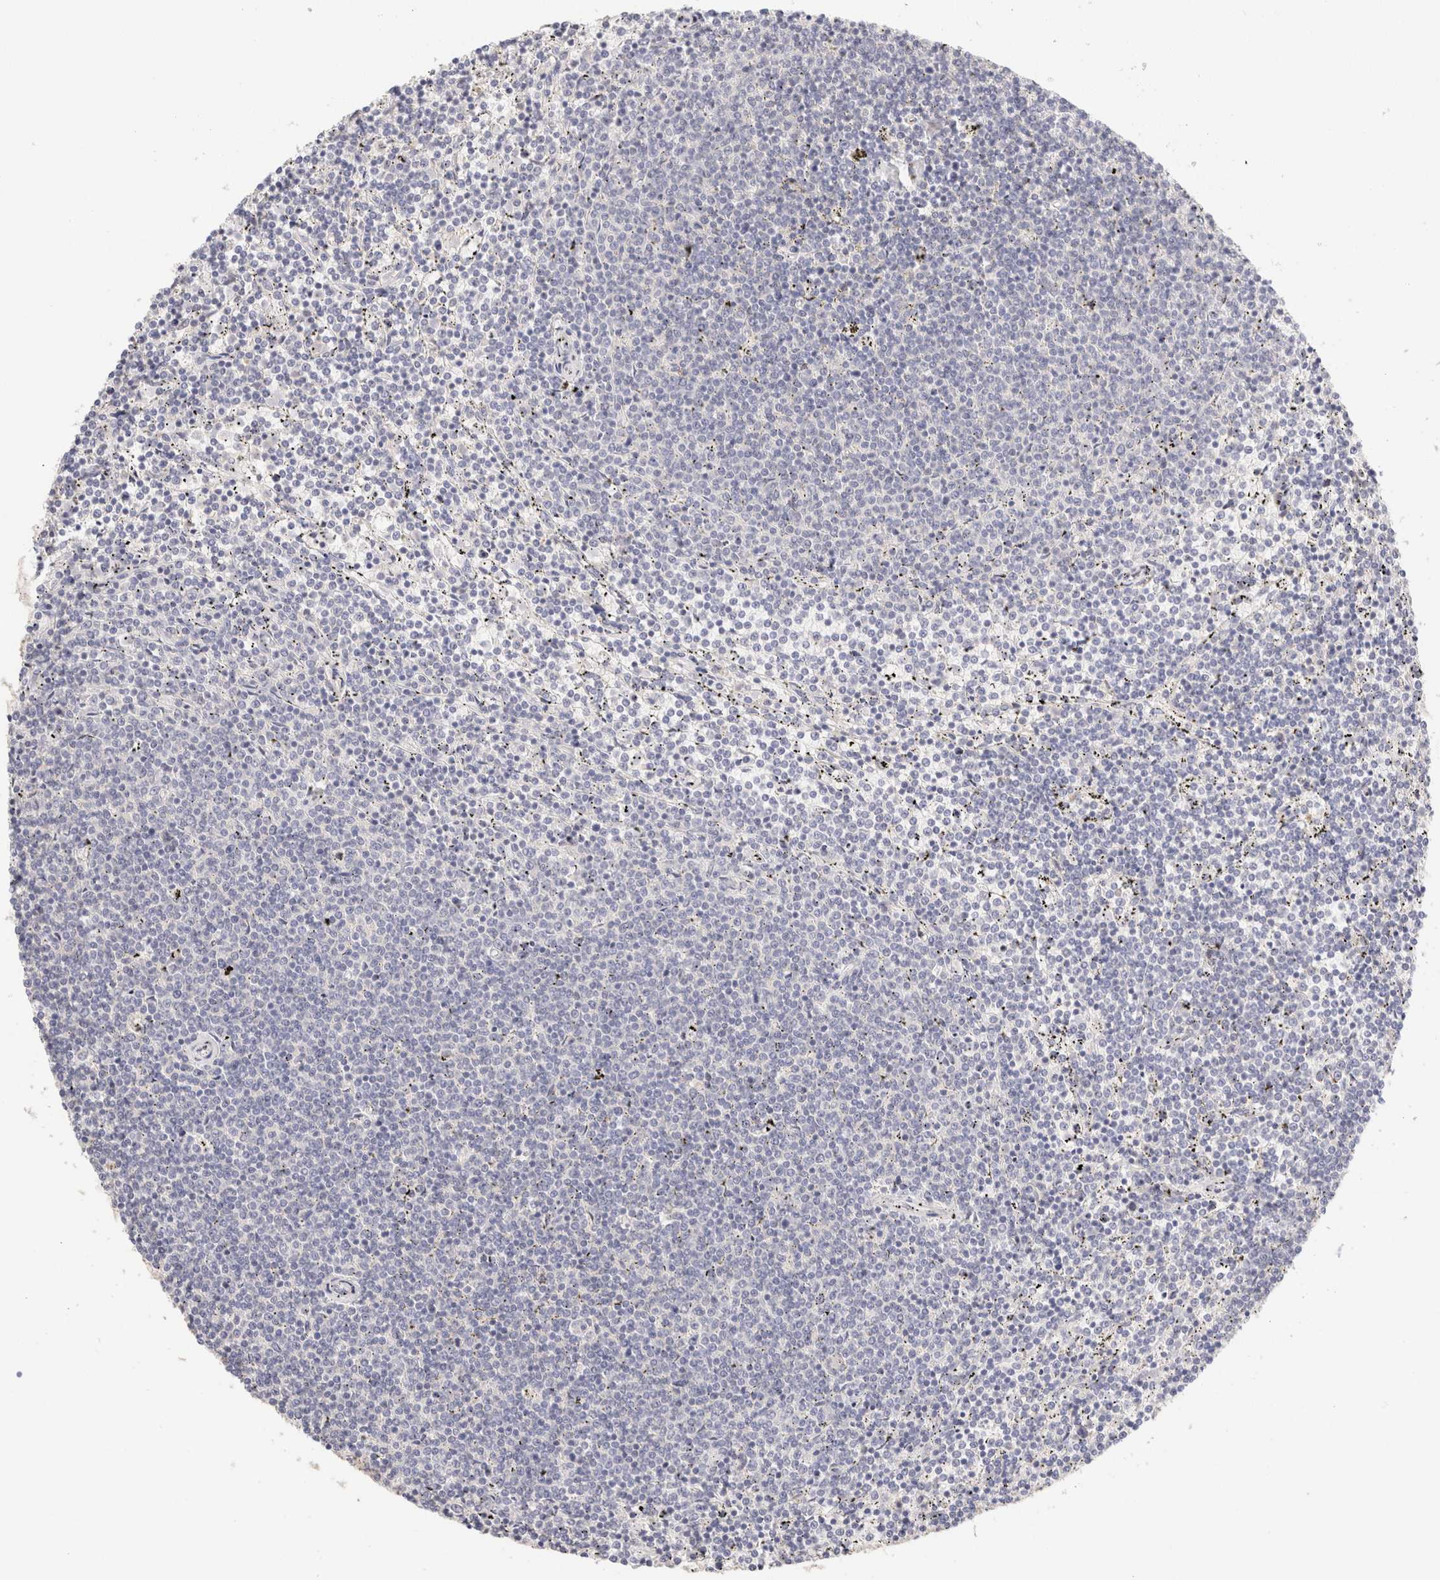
{"staining": {"intensity": "negative", "quantity": "none", "location": "none"}, "tissue": "lymphoma", "cell_type": "Tumor cells", "image_type": "cancer", "snomed": [{"axis": "morphology", "description": "Malignant lymphoma, non-Hodgkin's type, Low grade"}, {"axis": "topography", "description": "Spleen"}], "caption": "Tumor cells are negative for protein expression in human lymphoma.", "gene": "SCGB2A2", "patient": {"sex": "female", "age": 50}}